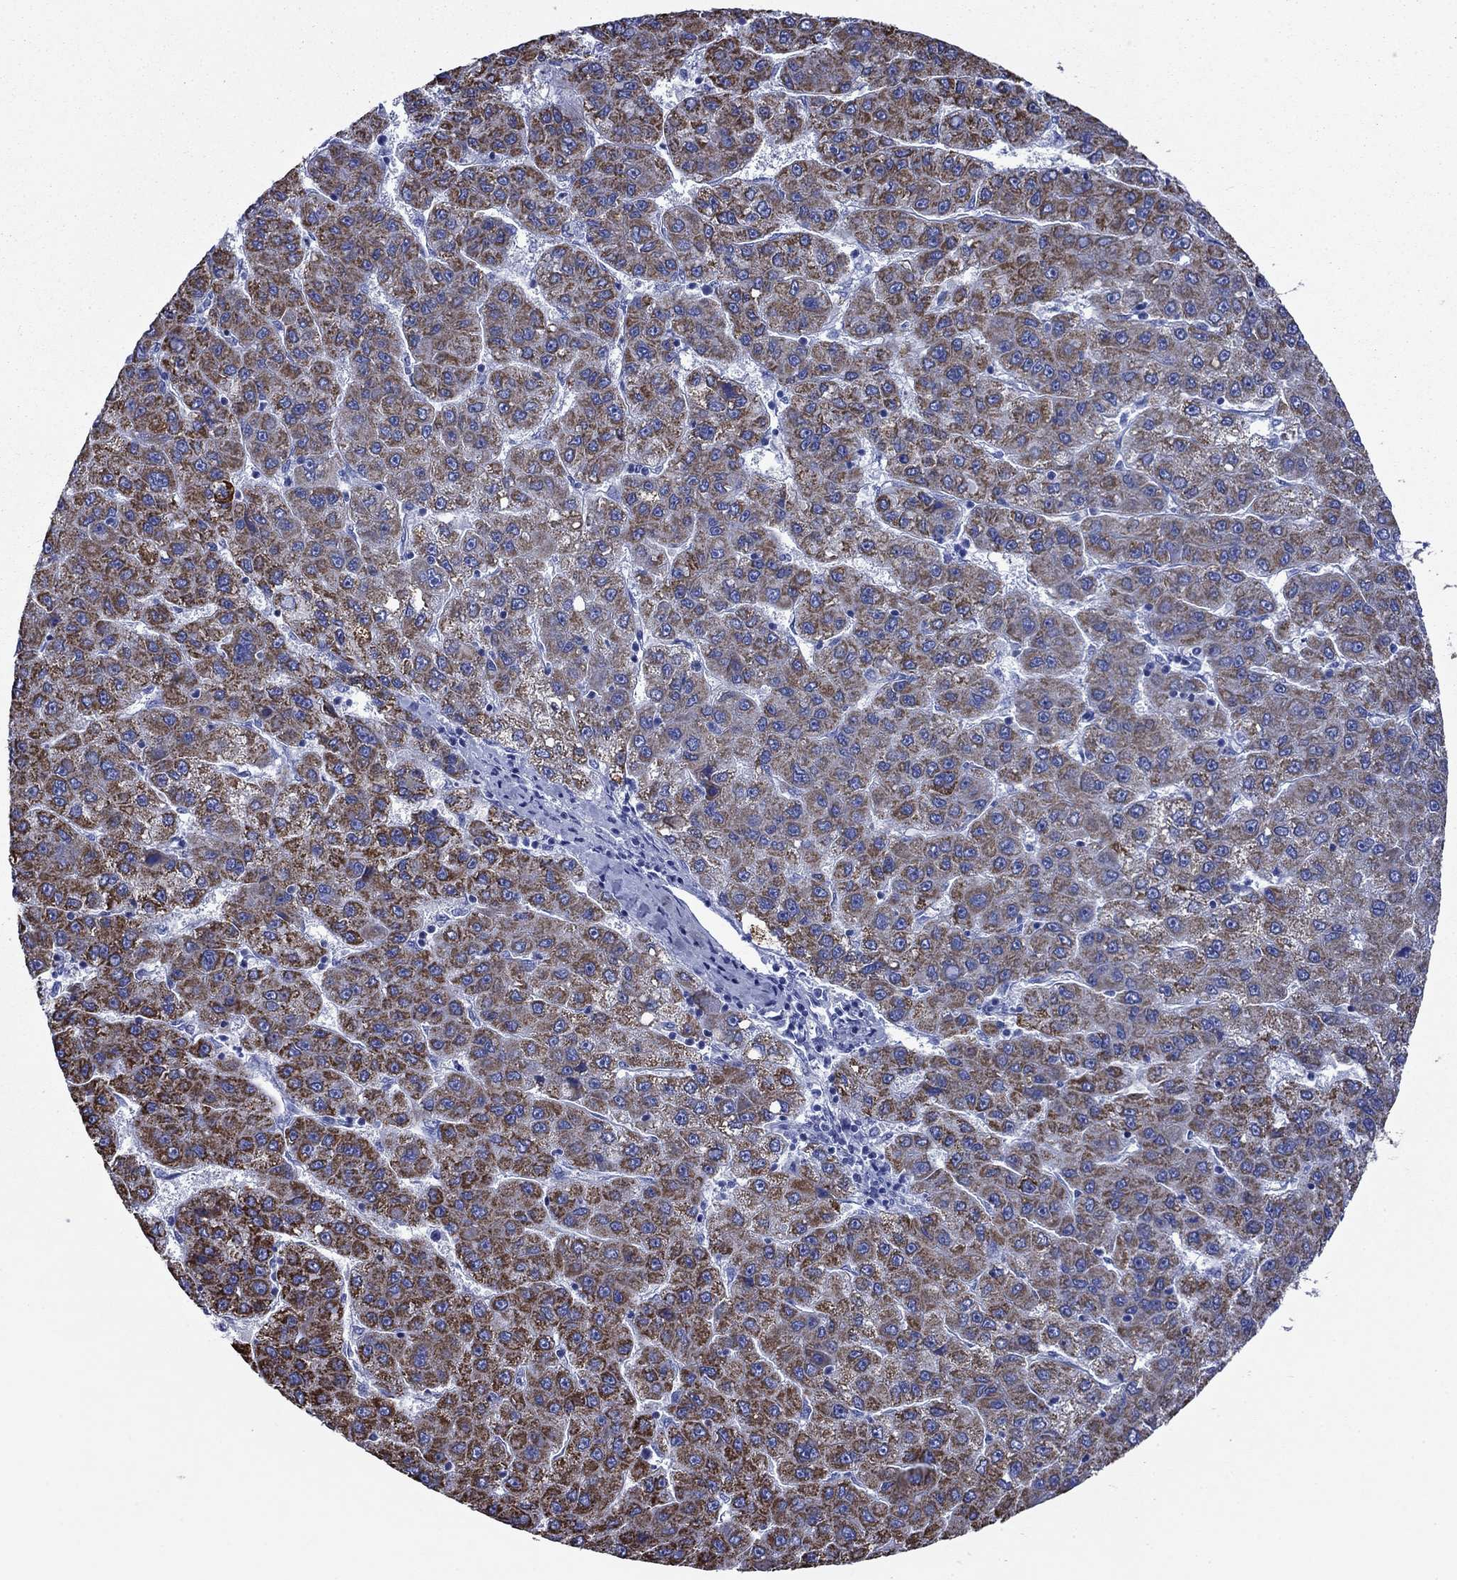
{"staining": {"intensity": "strong", "quantity": "25%-75%", "location": "cytoplasmic/membranous"}, "tissue": "liver cancer", "cell_type": "Tumor cells", "image_type": "cancer", "snomed": [{"axis": "morphology", "description": "Carcinoma, Hepatocellular, NOS"}, {"axis": "topography", "description": "Liver"}], "caption": "A high amount of strong cytoplasmic/membranous positivity is identified in about 25%-75% of tumor cells in liver cancer (hepatocellular carcinoma) tissue.", "gene": "ACADSB", "patient": {"sex": "female", "age": 82}}